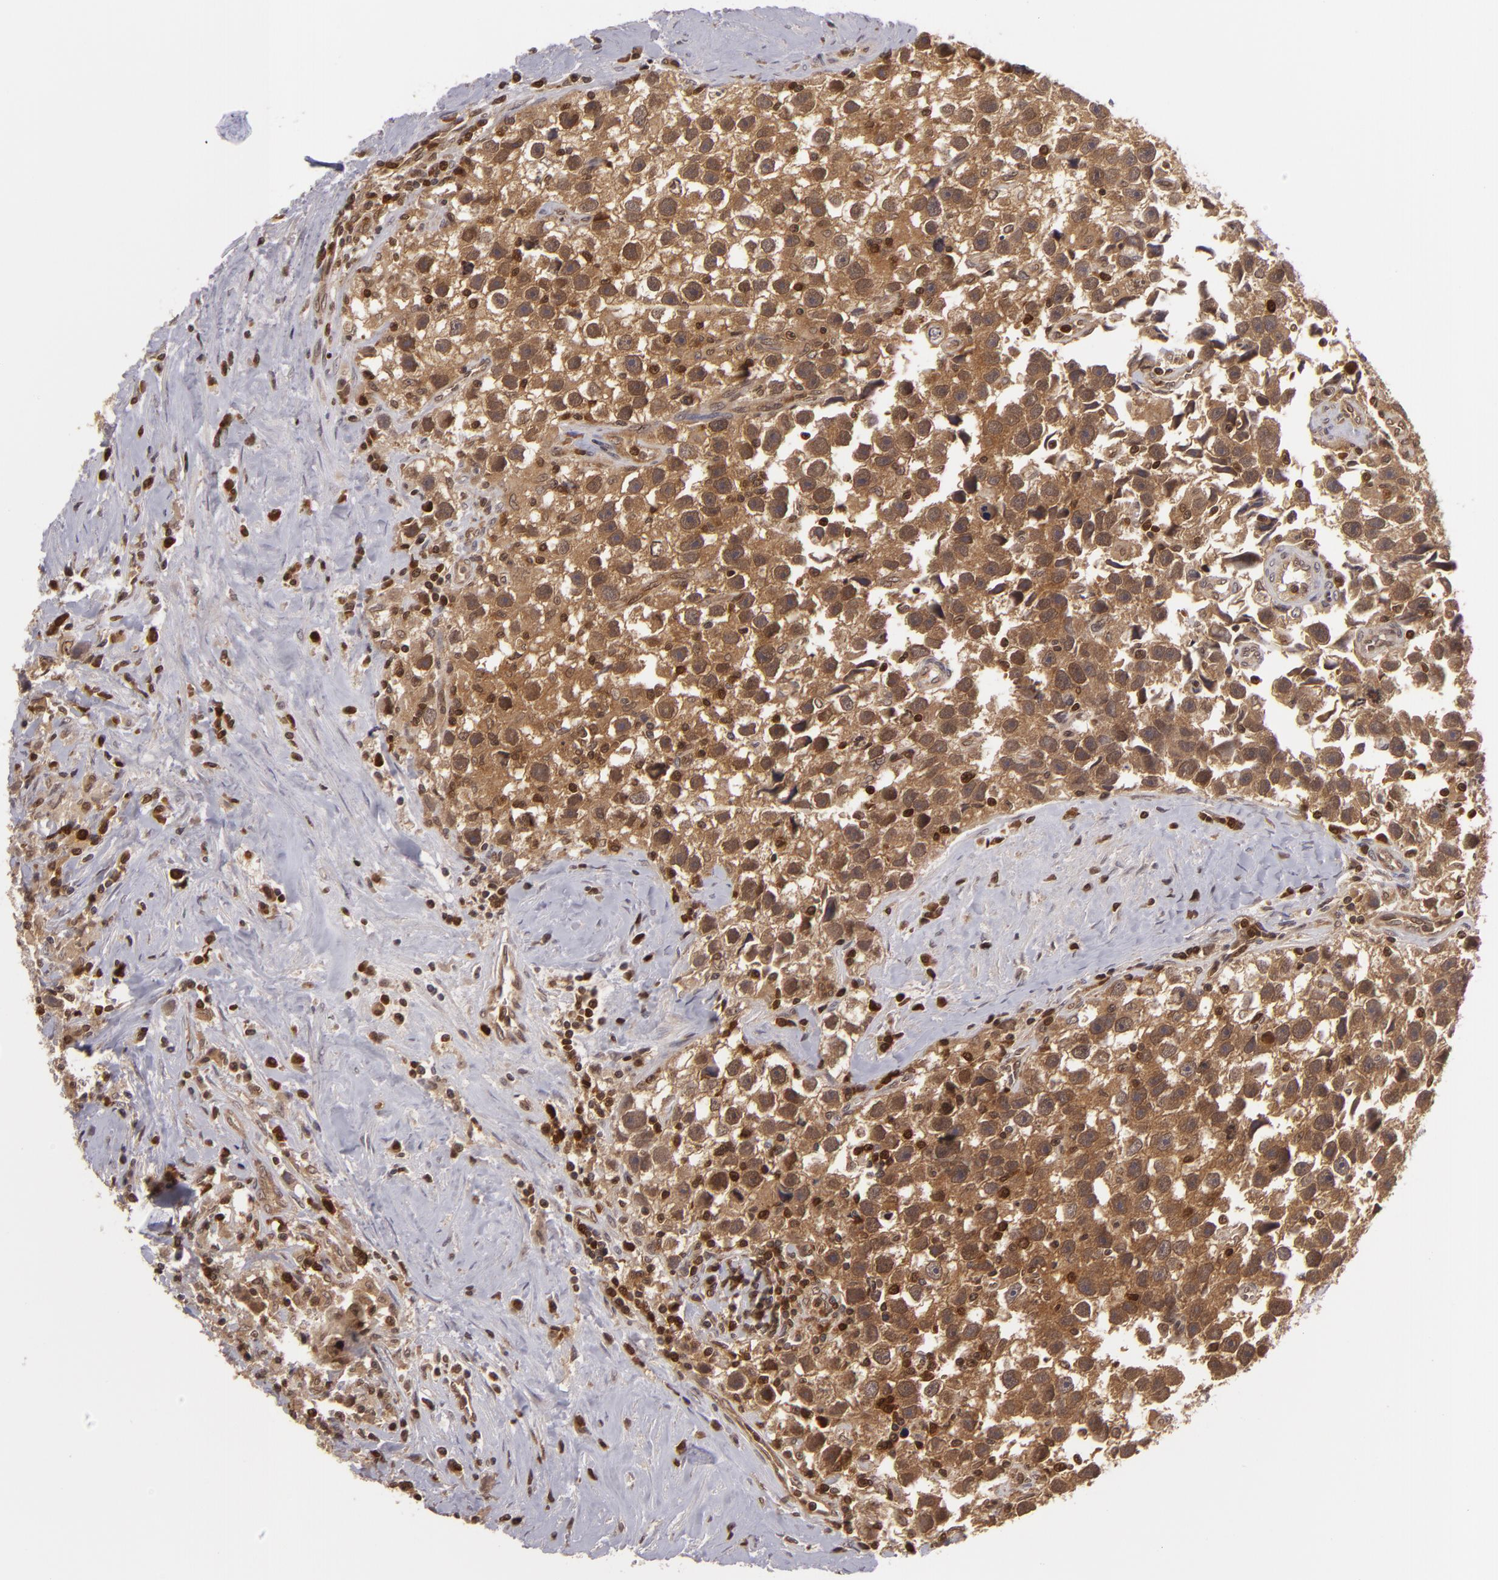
{"staining": {"intensity": "moderate", "quantity": ">75%", "location": "cytoplasmic/membranous"}, "tissue": "testis cancer", "cell_type": "Tumor cells", "image_type": "cancer", "snomed": [{"axis": "morphology", "description": "Seminoma, NOS"}, {"axis": "topography", "description": "Testis"}], "caption": "DAB (3,3'-diaminobenzidine) immunohistochemical staining of testis cancer (seminoma) reveals moderate cytoplasmic/membranous protein positivity in approximately >75% of tumor cells.", "gene": "ZBTB33", "patient": {"sex": "male", "age": 43}}